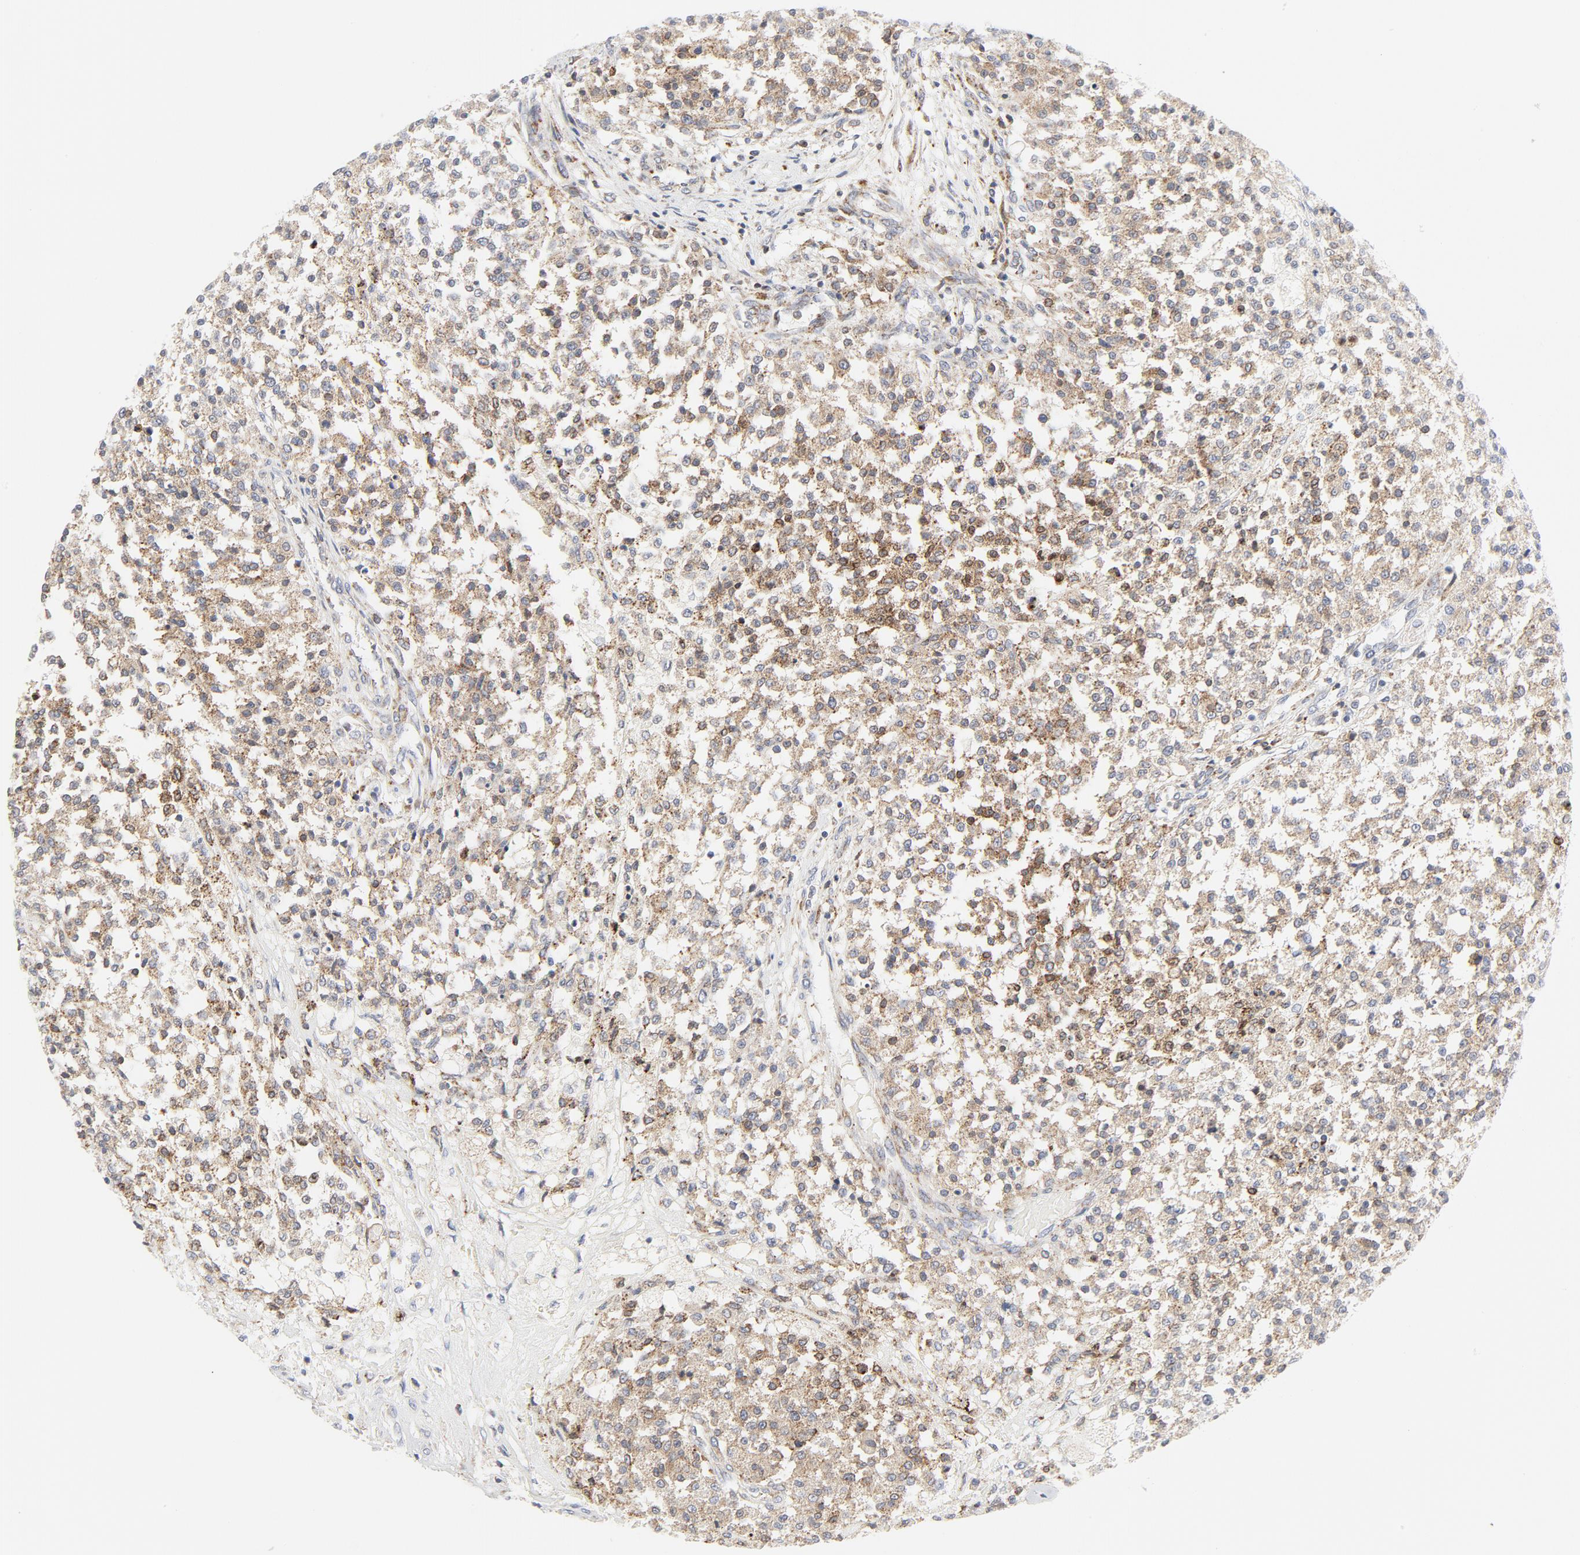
{"staining": {"intensity": "moderate", "quantity": ">75%", "location": "cytoplasmic/membranous"}, "tissue": "testis cancer", "cell_type": "Tumor cells", "image_type": "cancer", "snomed": [{"axis": "morphology", "description": "Seminoma, NOS"}, {"axis": "topography", "description": "Testis"}], "caption": "A medium amount of moderate cytoplasmic/membranous staining is identified in approximately >75% of tumor cells in seminoma (testis) tissue.", "gene": "LRP6", "patient": {"sex": "male", "age": 59}}